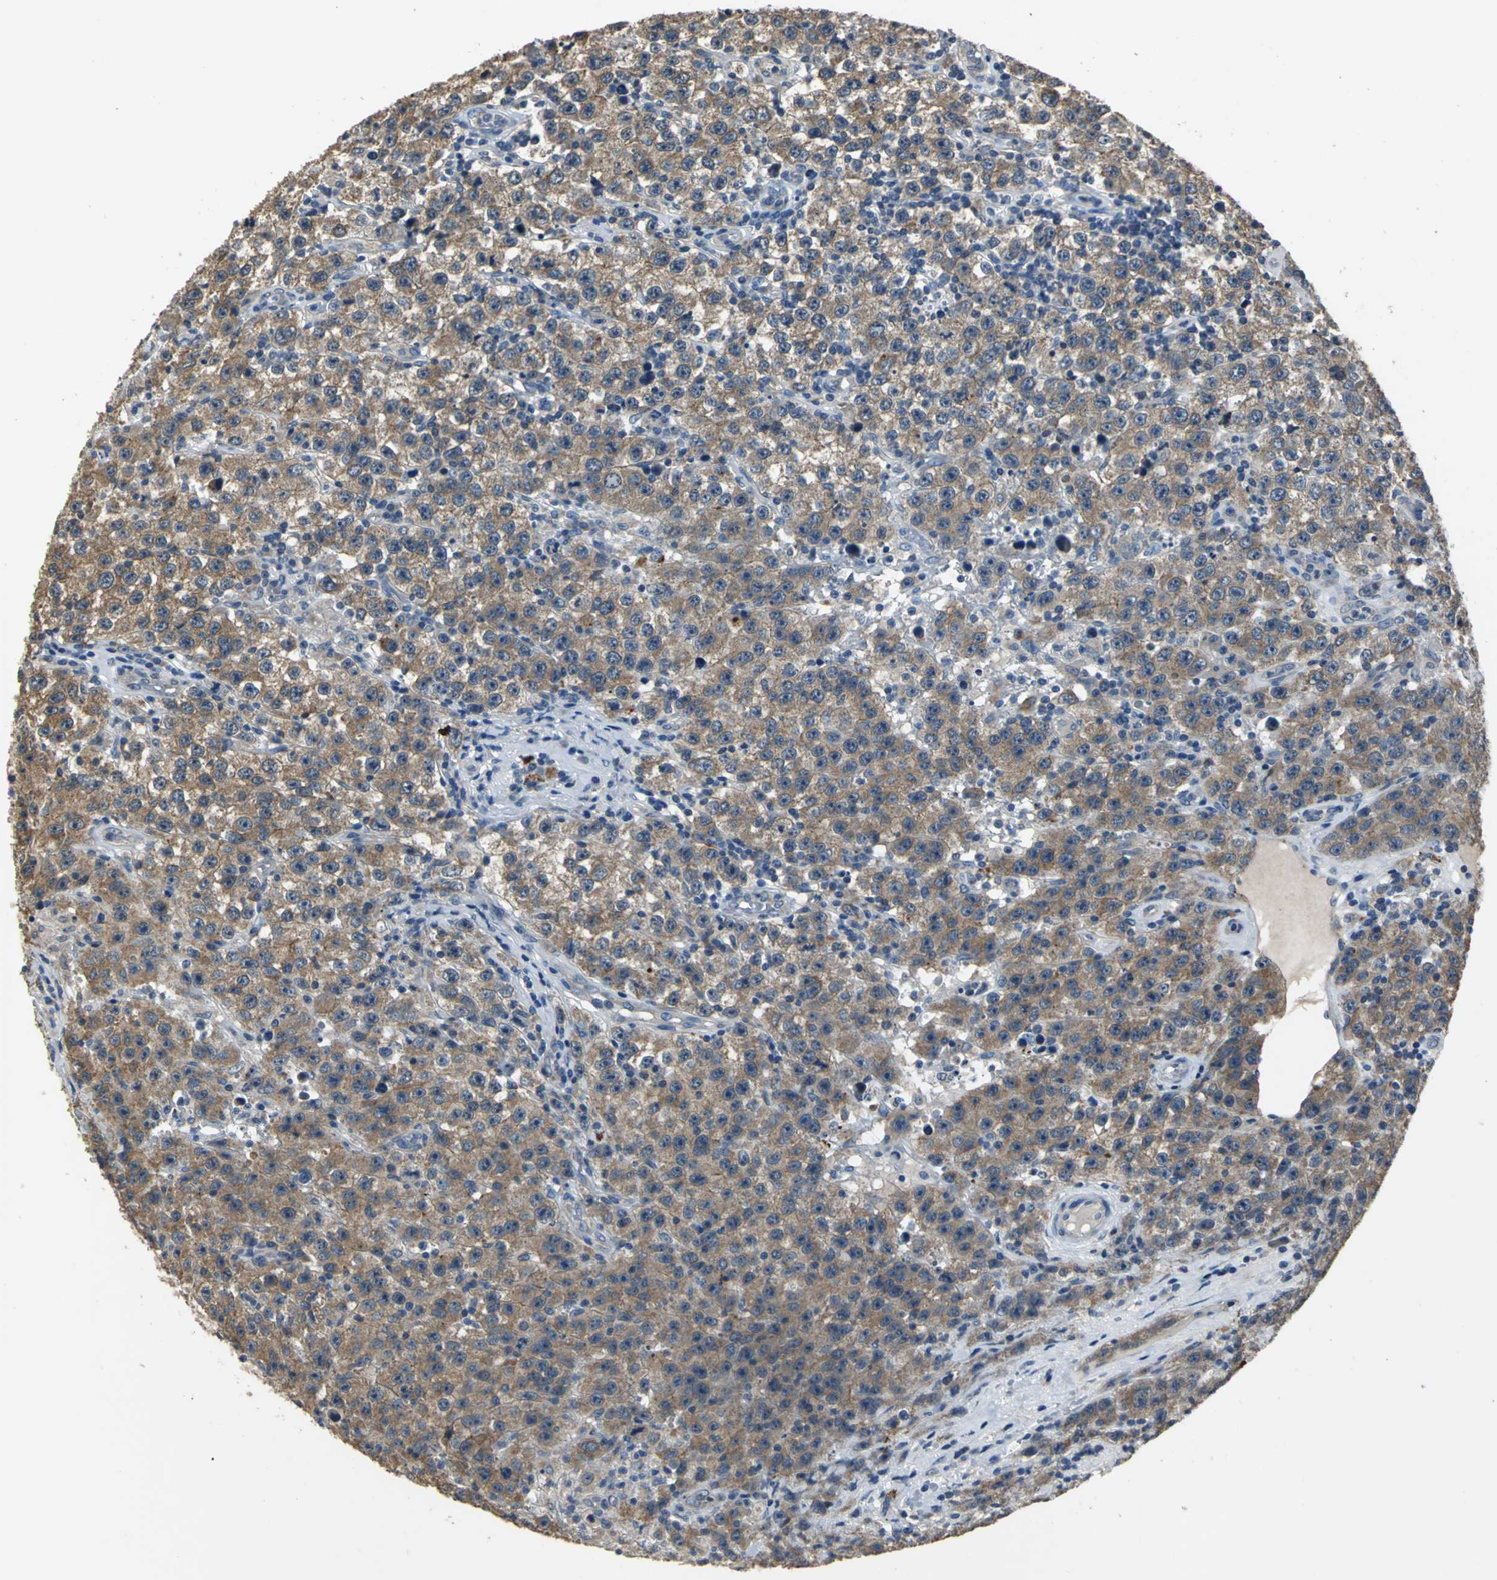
{"staining": {"intensity": "moderate", "quantity": ">75%", "location": "cytoplasmic/membranous"}, "tissue": "testis cancer", "cell_type": "Tumor cells", "image_type": "cancer", "snomed": [{"axis": "morphology", "description": "Seminoma, NOS"}, {"axis": "topography", "description": "Testis"}], "caption": "This is an image of immunohistochemistry (IHC) staining of testis cancer, which shows moderate expression in the cytoplasmic/membranous of tumor cells.", "gene": "OCLN", "patient": {"sex": "male", "age": 52}}